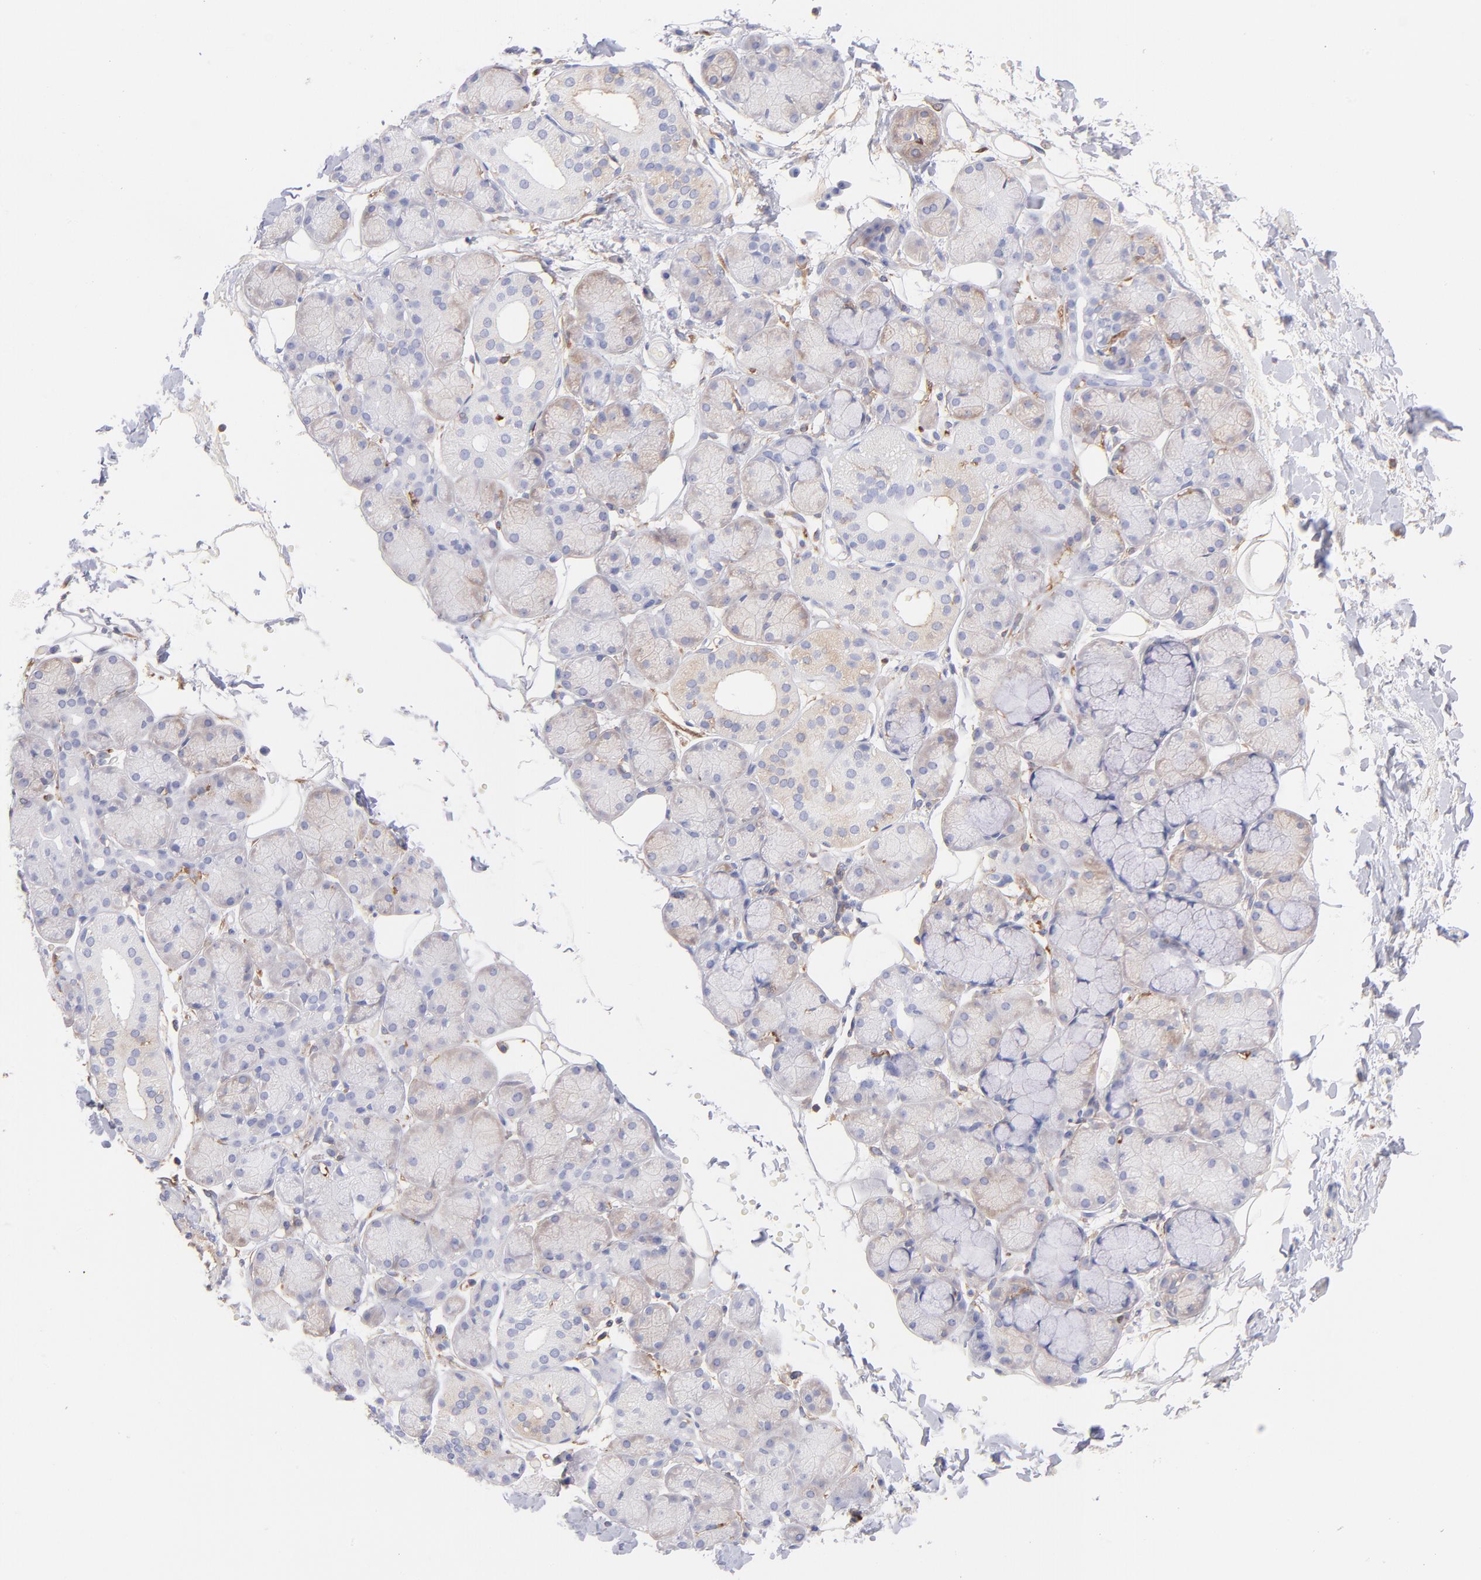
{"staining": {"intensity": "moderate", "quantity": "25%-75%", "location": "cytoplasmic/membranous"}, "tissue": "salivary gland", "cell_type": "Glandular cells", "image_type": "normal", "snomed": [{"axis": "morphology", "description": "Normal tissue, NOS"}, {"axis": "topography", "description": "Skeletal muscle"}, {"axis": "topography", "description": "Oral tissue"}, {"axis": "topography", "description": "Salivary gland"}, {"axis": "topography", "description": "Peripheral nerve tissue"}], "caption": "IHC (DAB (3,3'-diaminobenzidine)) staining of benign human salivary gland exhibits moderate cytoplasmic/membranous protein expression in approximately 25%-75% of glandular cells.", "gene": "PRKCA", "patient": {"sex": "male", "age": 54}}